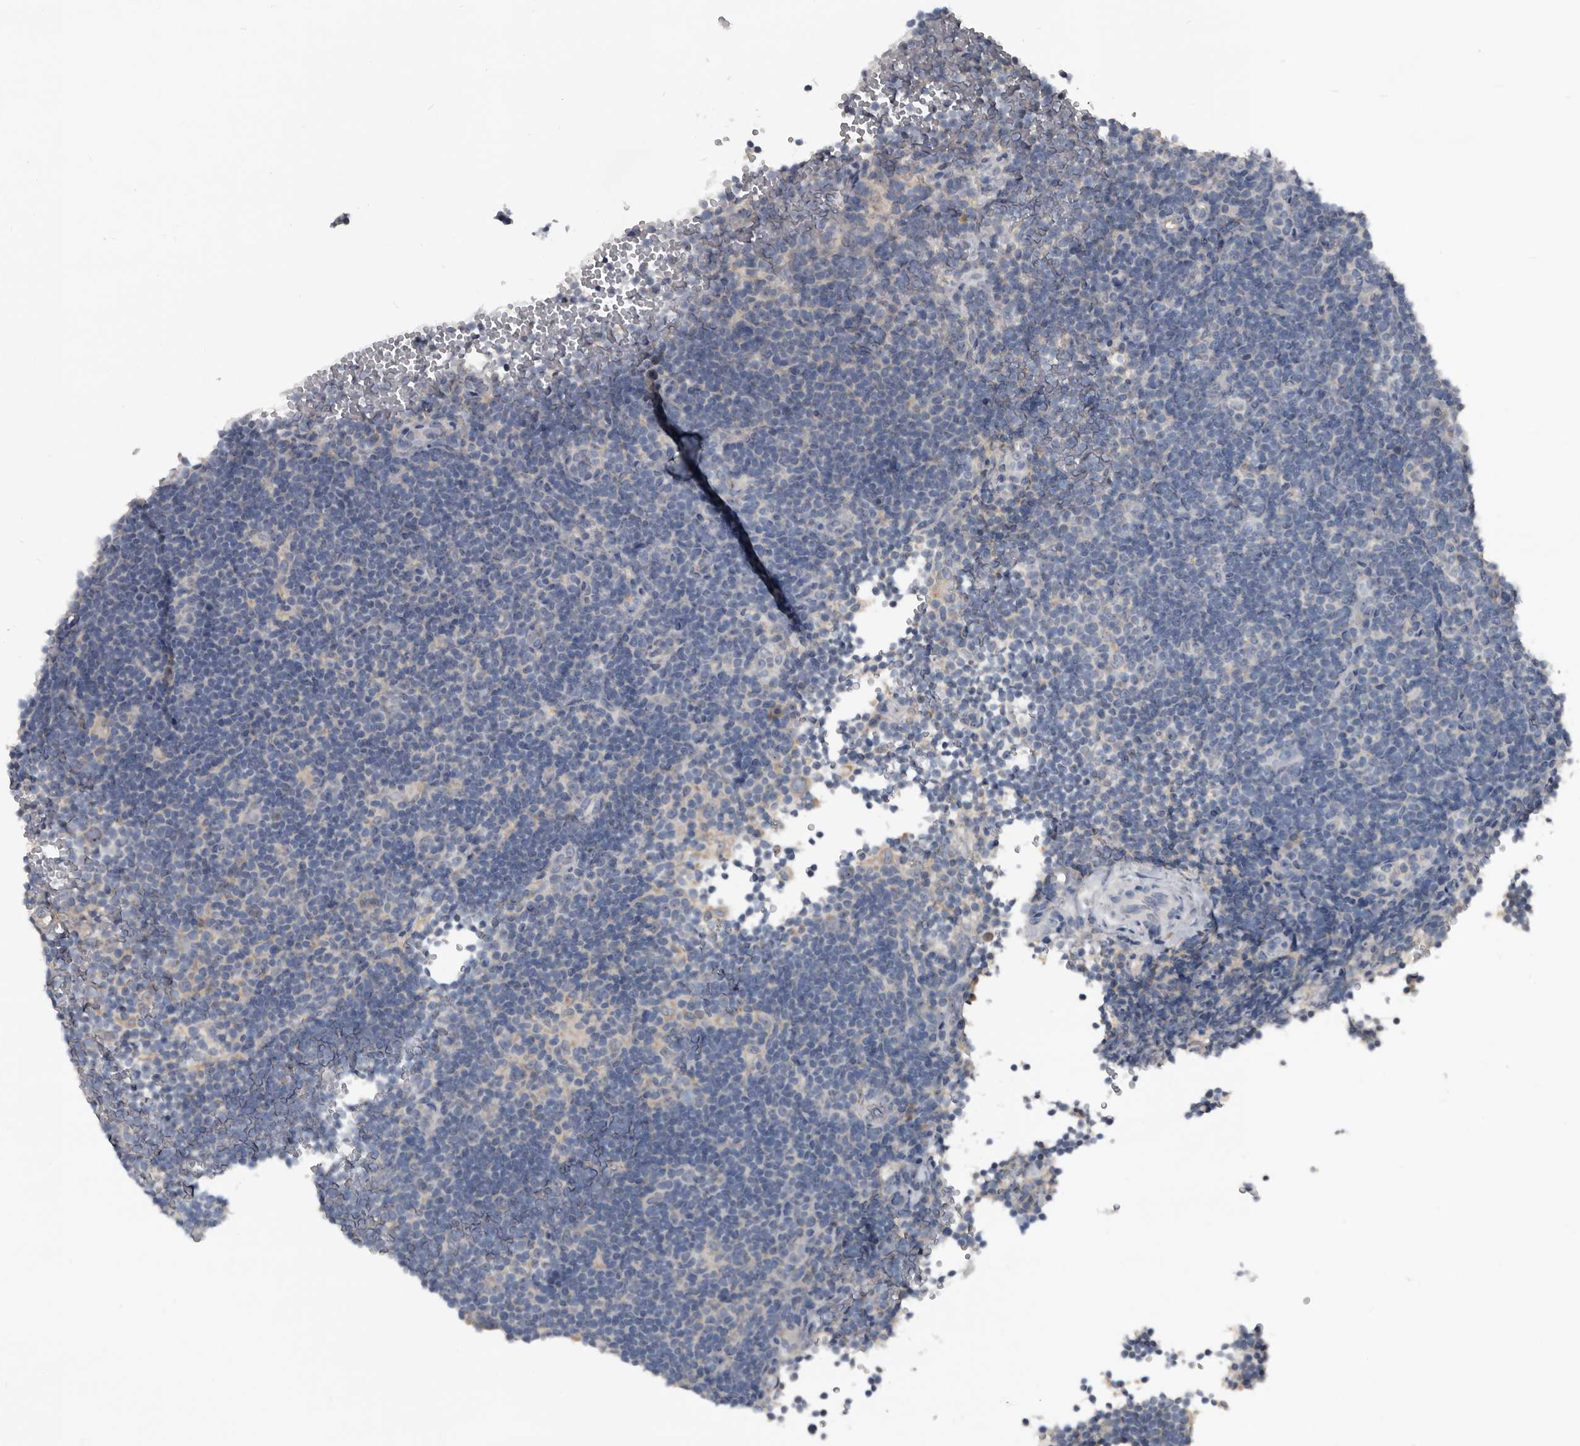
{"staining": {"intensity": "negative", "quantity": "none", "location": "none"}, "tissue": "lymphoma", "cell_type": "Tumor cells", "image_type": "cancer", "snomed": [{"axis": "morphology", "description": "Hodgkin's disease, NOS"}, {"axis": "topography", "description": "Lymph node"}], "caption": "Tumor cells are negative for protein expression in human lymphoma.", "gene": "GREB1", "patient": {"sex": "female", "age": 57}}